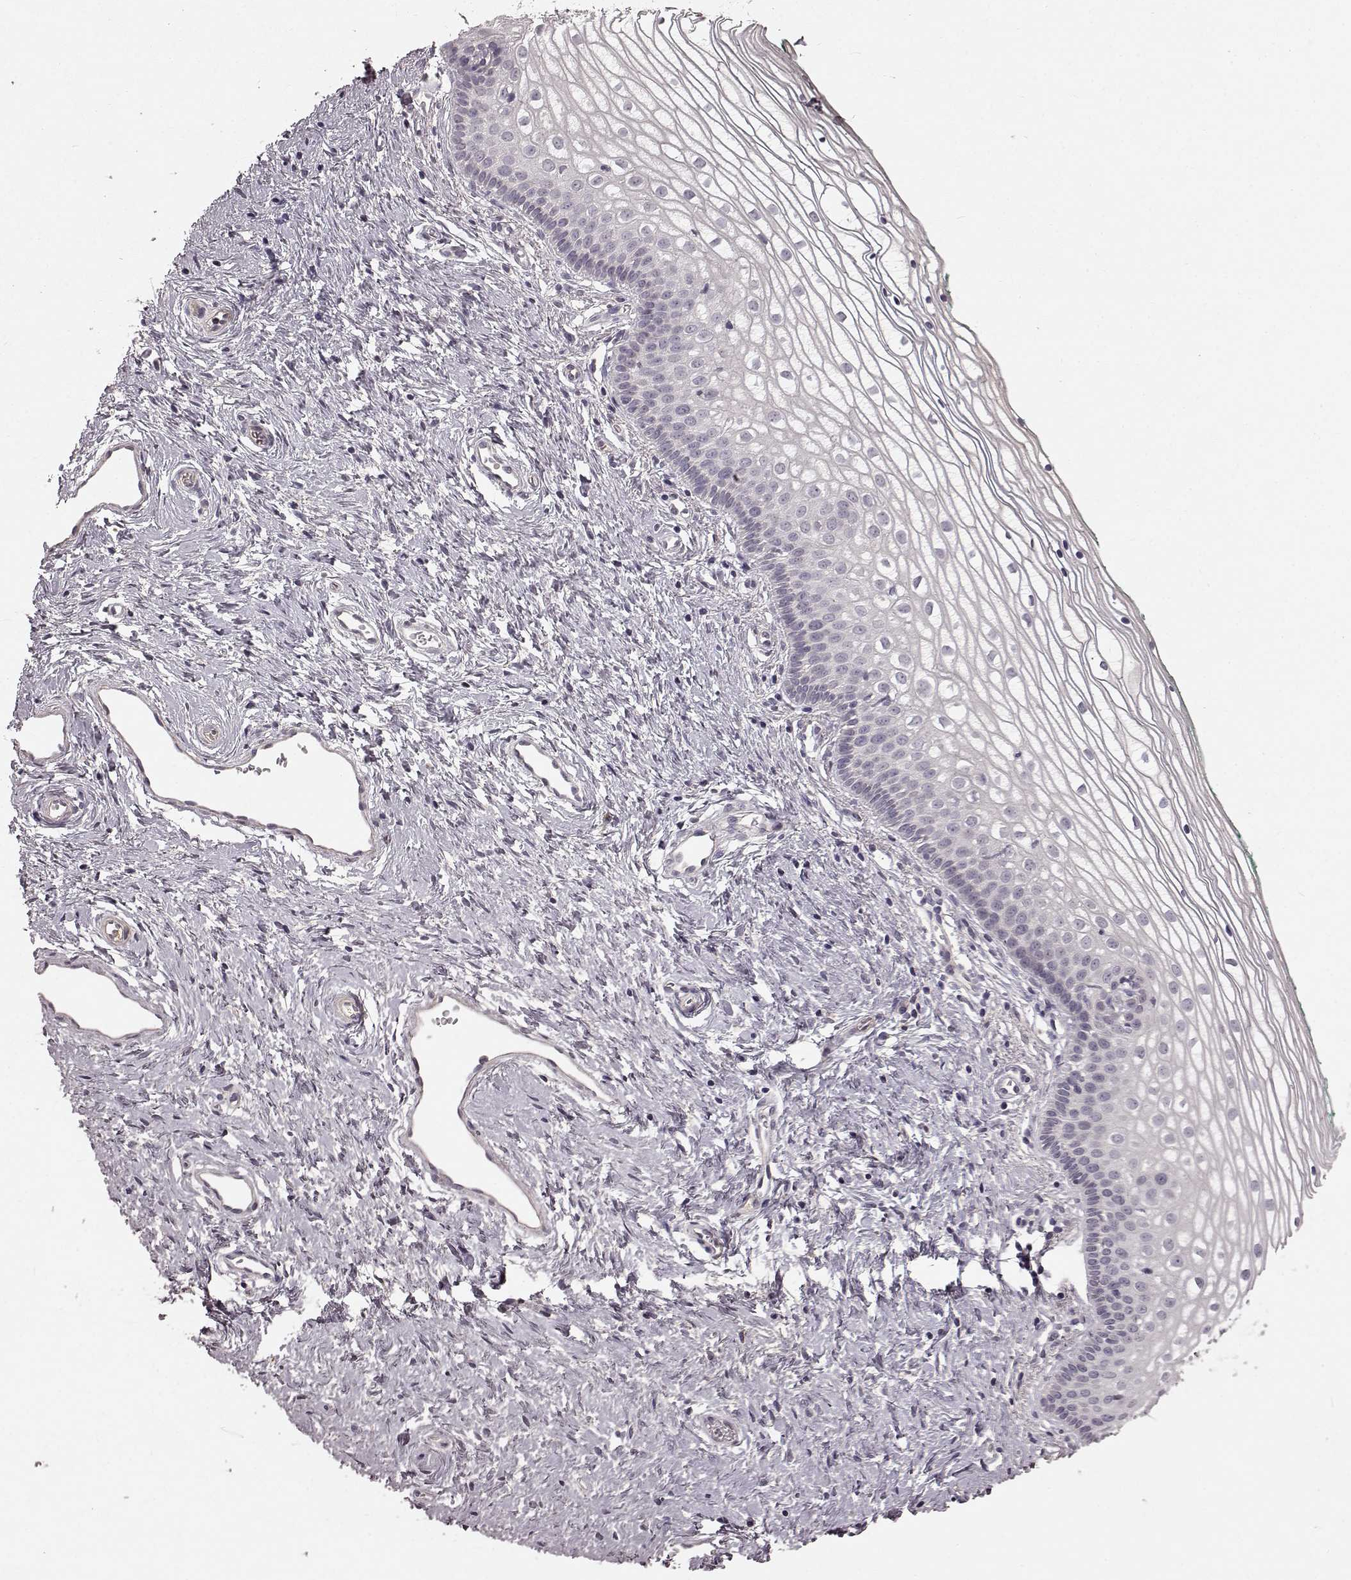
{"staining": {"intensity": "negative", "quantity": "none", "location": "none"}, "tissue": "vagina", "cell_type": "Squamous epithelial cells", "image_type": "normal", "snomed": [{"axis": "morphology", "description": "Normal tissue, NOS"}, {"axis": "topography", "description": "Vagina"}], "caption": "High power microscopy photomicrograph of an immunohistochemistry micrograph of normal vagina, revealing no significant staining in squamous epithelial cells.", "gene": "SLC22A18", "patient": {"sex": "female", "age": 36}}